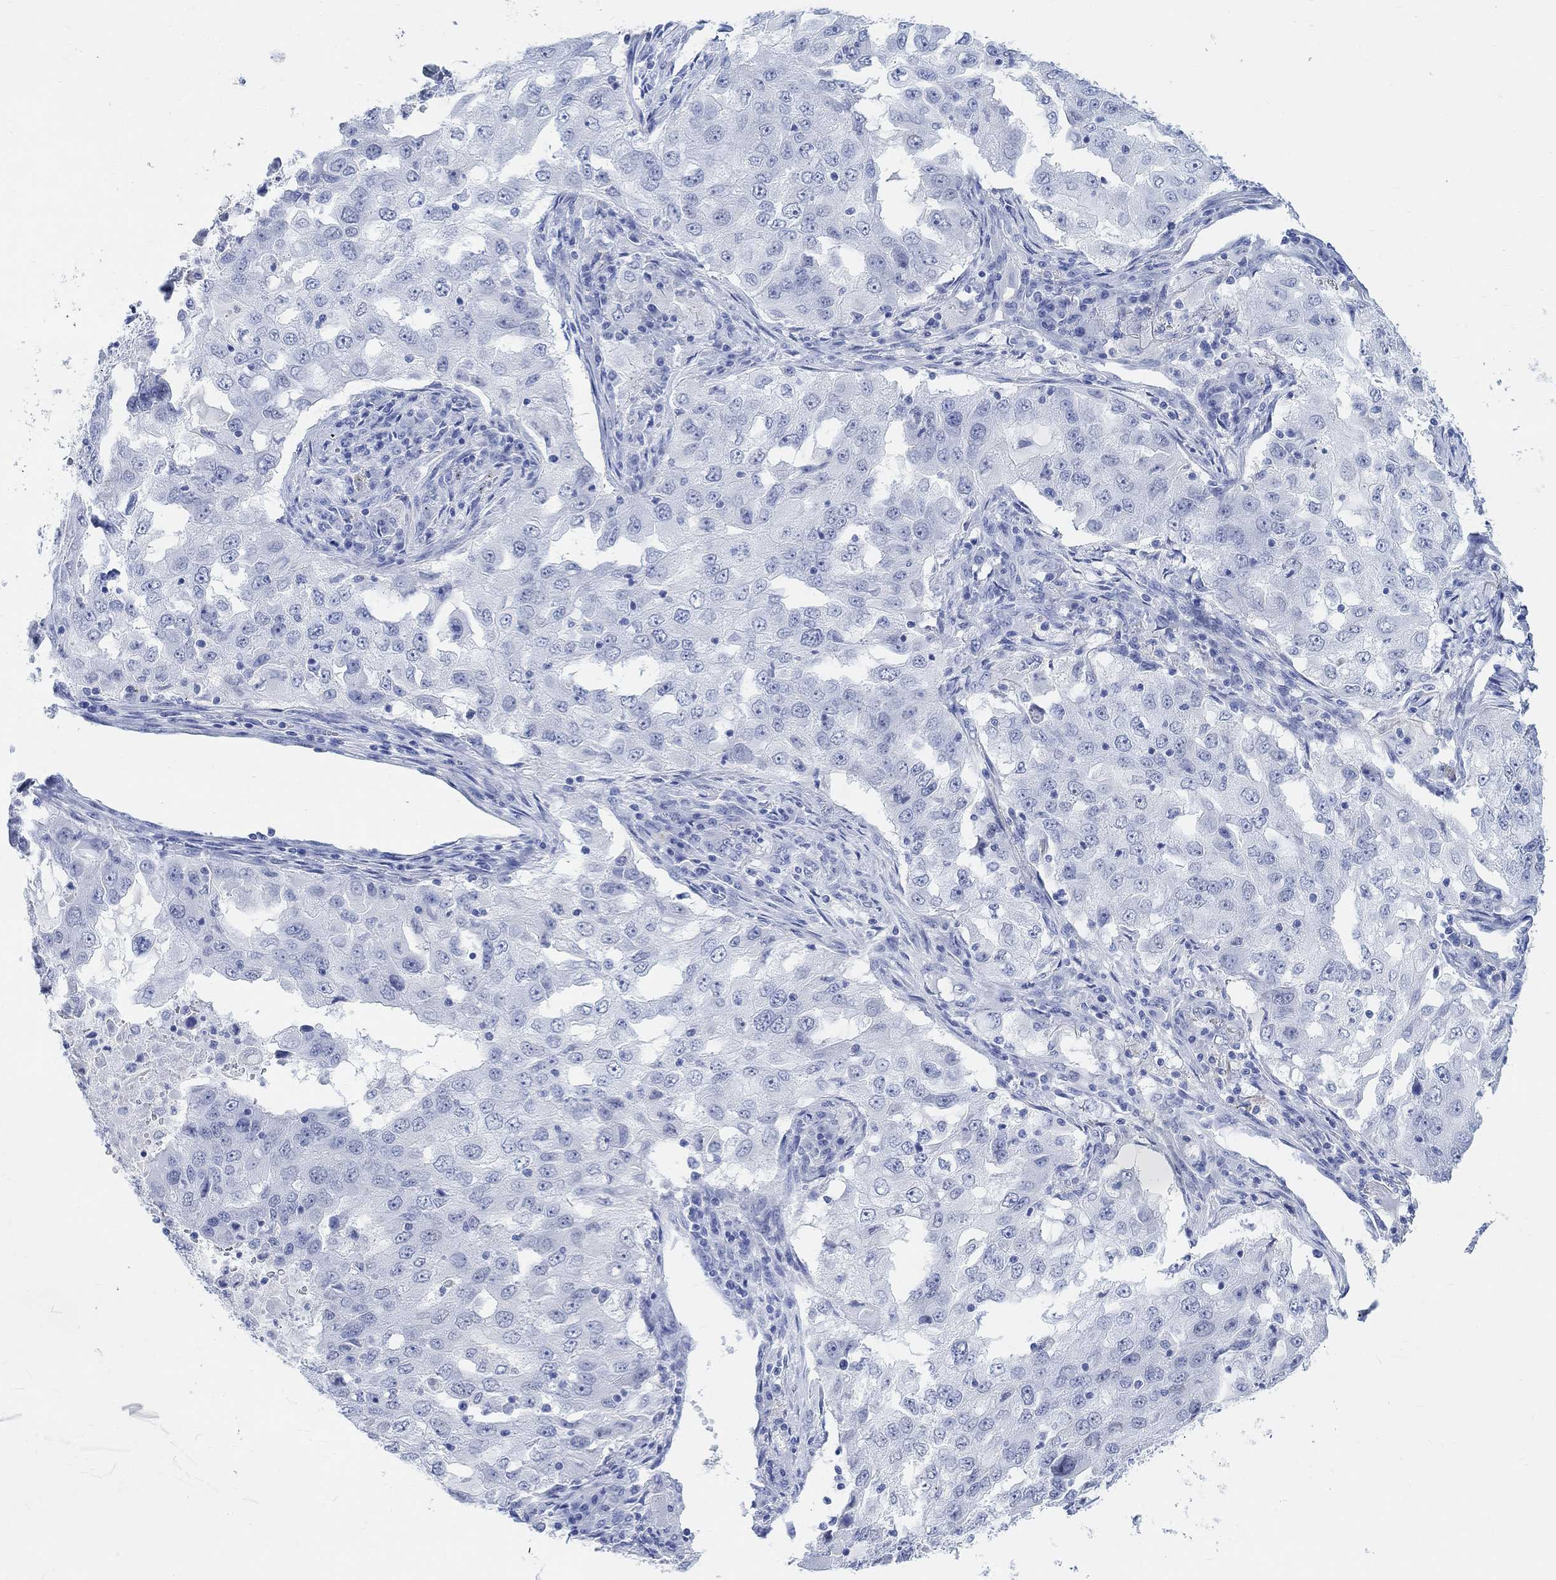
{"staining": {"intensity": "negative", "quantity": "none", "location": "none"}, "tissue": "lung cancer", "cell_type": "Tumor cells", "image_type": "cancer", "snomed": [{"axis": "morphology", "description": "Adenocarcinoma, NOS"}, {"axis": "topography", "description": "Lung"}], "caption": "IHC of human lung adenocarcinoma displays no staining in tumor cells.", "gene": "ENO4", "patient": {"sex": "female", "age": 61}}